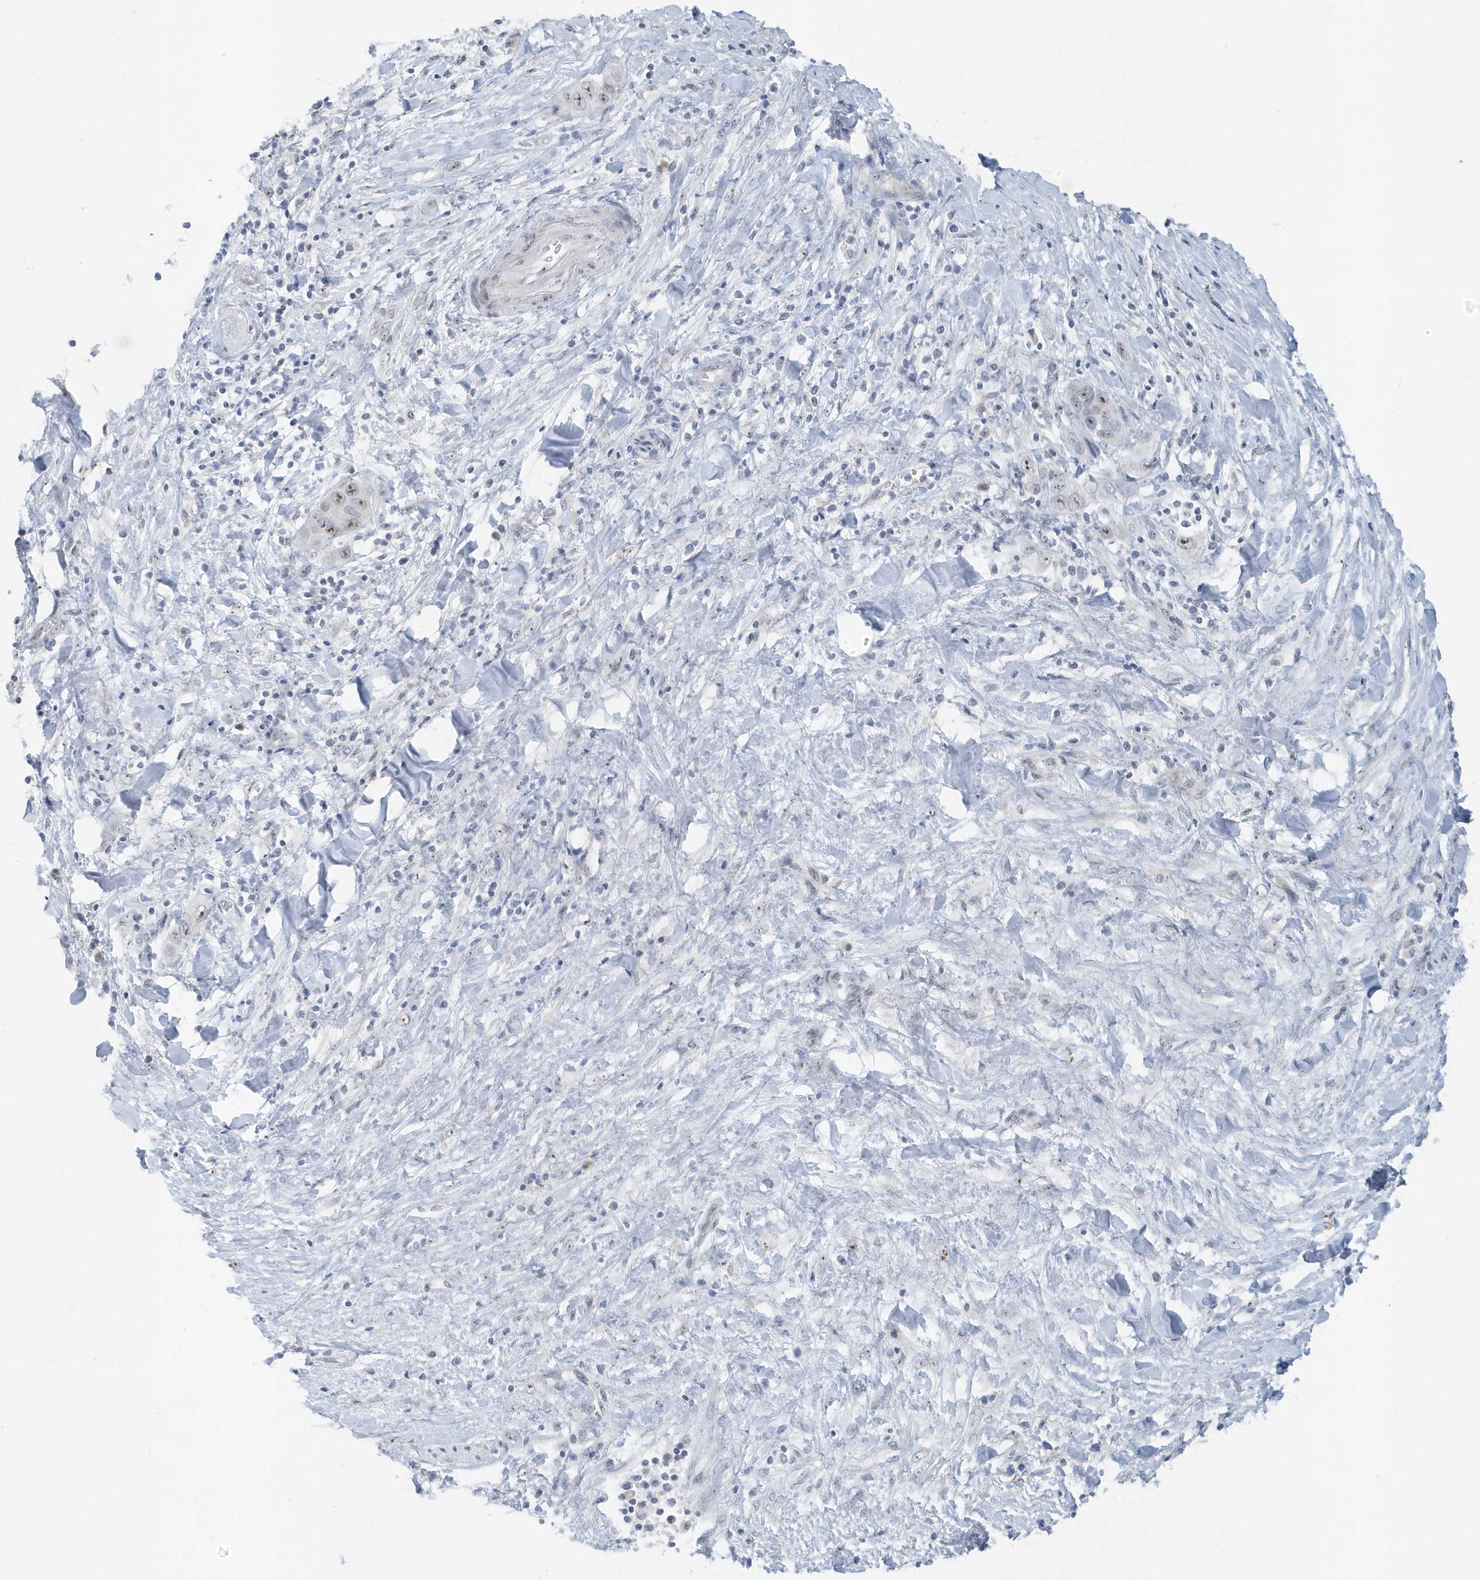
{"staining": {"intensity": "weak", "quantity": "25%-75%", "location": "nuclear"}, "tissue": "liver cancer", "cell_type": "Tumor cells", "image_type": "cancer", "snomed": [{"axis": "morphology", "description": "Cholangiocarcinoma"}, {"axis": "topography", "description": "Liver"}], "caption": "Immunohistochemical staining of human cholangiocarcinoma (liver) shows weak nuclear protein staining in about 25%-75% of tumor cells.", "gene": "RPF2", "patient": {"sex": "female", "age": 52}}